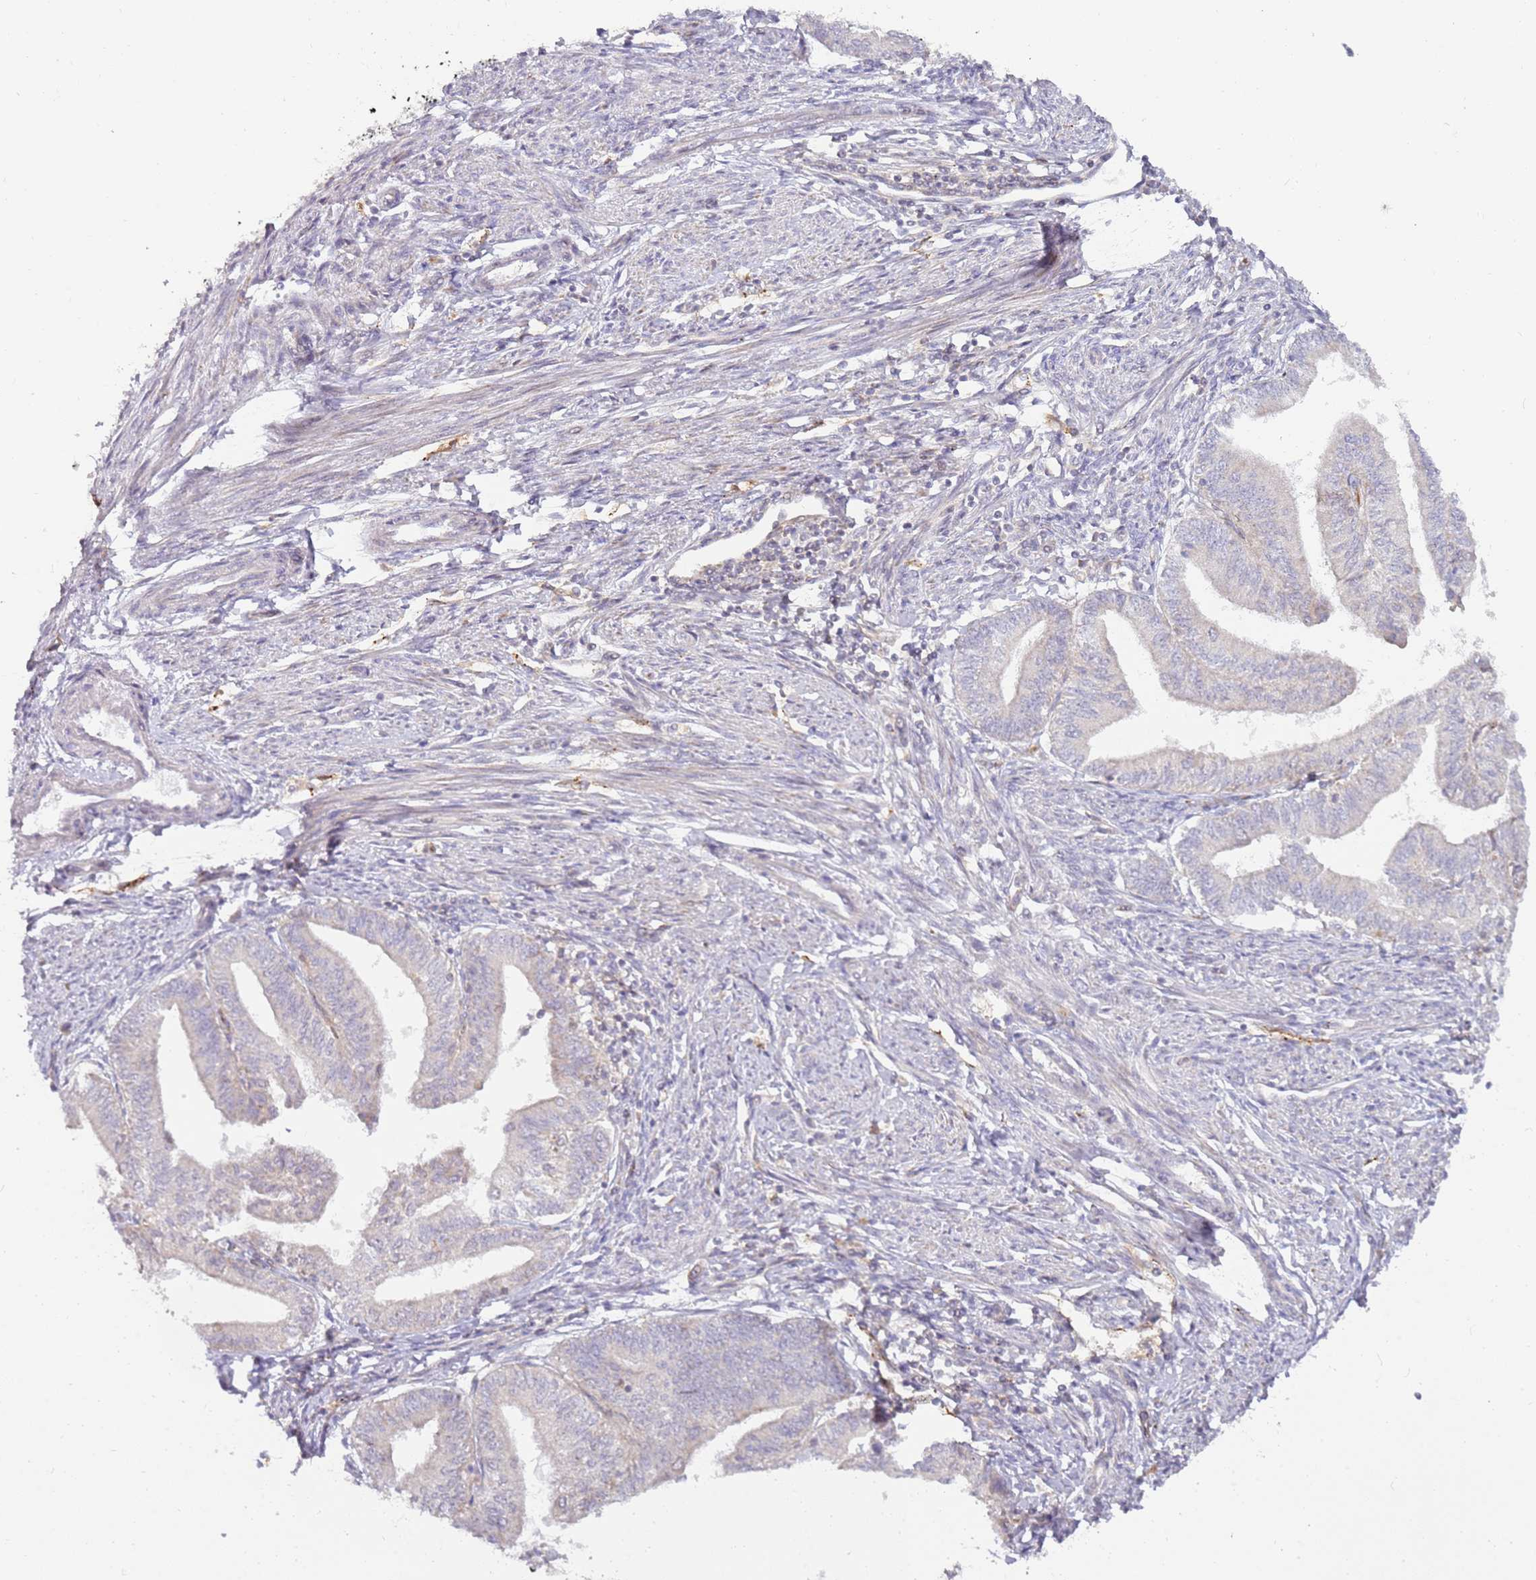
{"staining": {"intensity": "negative", "quantity": "none", "location": "none"}, "tissue": "endometrial cancer", "cell_type": "Tumor cells", "image_type": "cancer", "snomed": [{"axis": "morphology", "description": "Adenocarcinoma, NOS"}, {"axis": "topography", "description": "Endometrium"}], "caption": "Tumor cells show no significant protein expression in endometrial cancer.", "gene": "GRAP", "patient": {"sex": "female", "age": 66}}